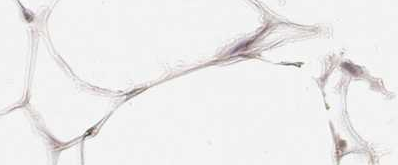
{"staining": {"intensity": "weak", "quantity": ">75%", "location": "cytoplasmic/membranous"}, "tissue": "breast", "cell_type": "Adipocytes", "image_type": "normal", "snomed": [{"axis": "morphology", "description": "Normal tissue, NOS"}, {"axis": "topography", "description": "Breast"}], "caption": "A histopathology image showing weak cytoplasmic/membranous staining in about >75% of adipocytes in normal breast, as visualized by brown immunohistochemical staining.", "gene": "LAMC2", "patient": {"sex": "female", "age": 32}}